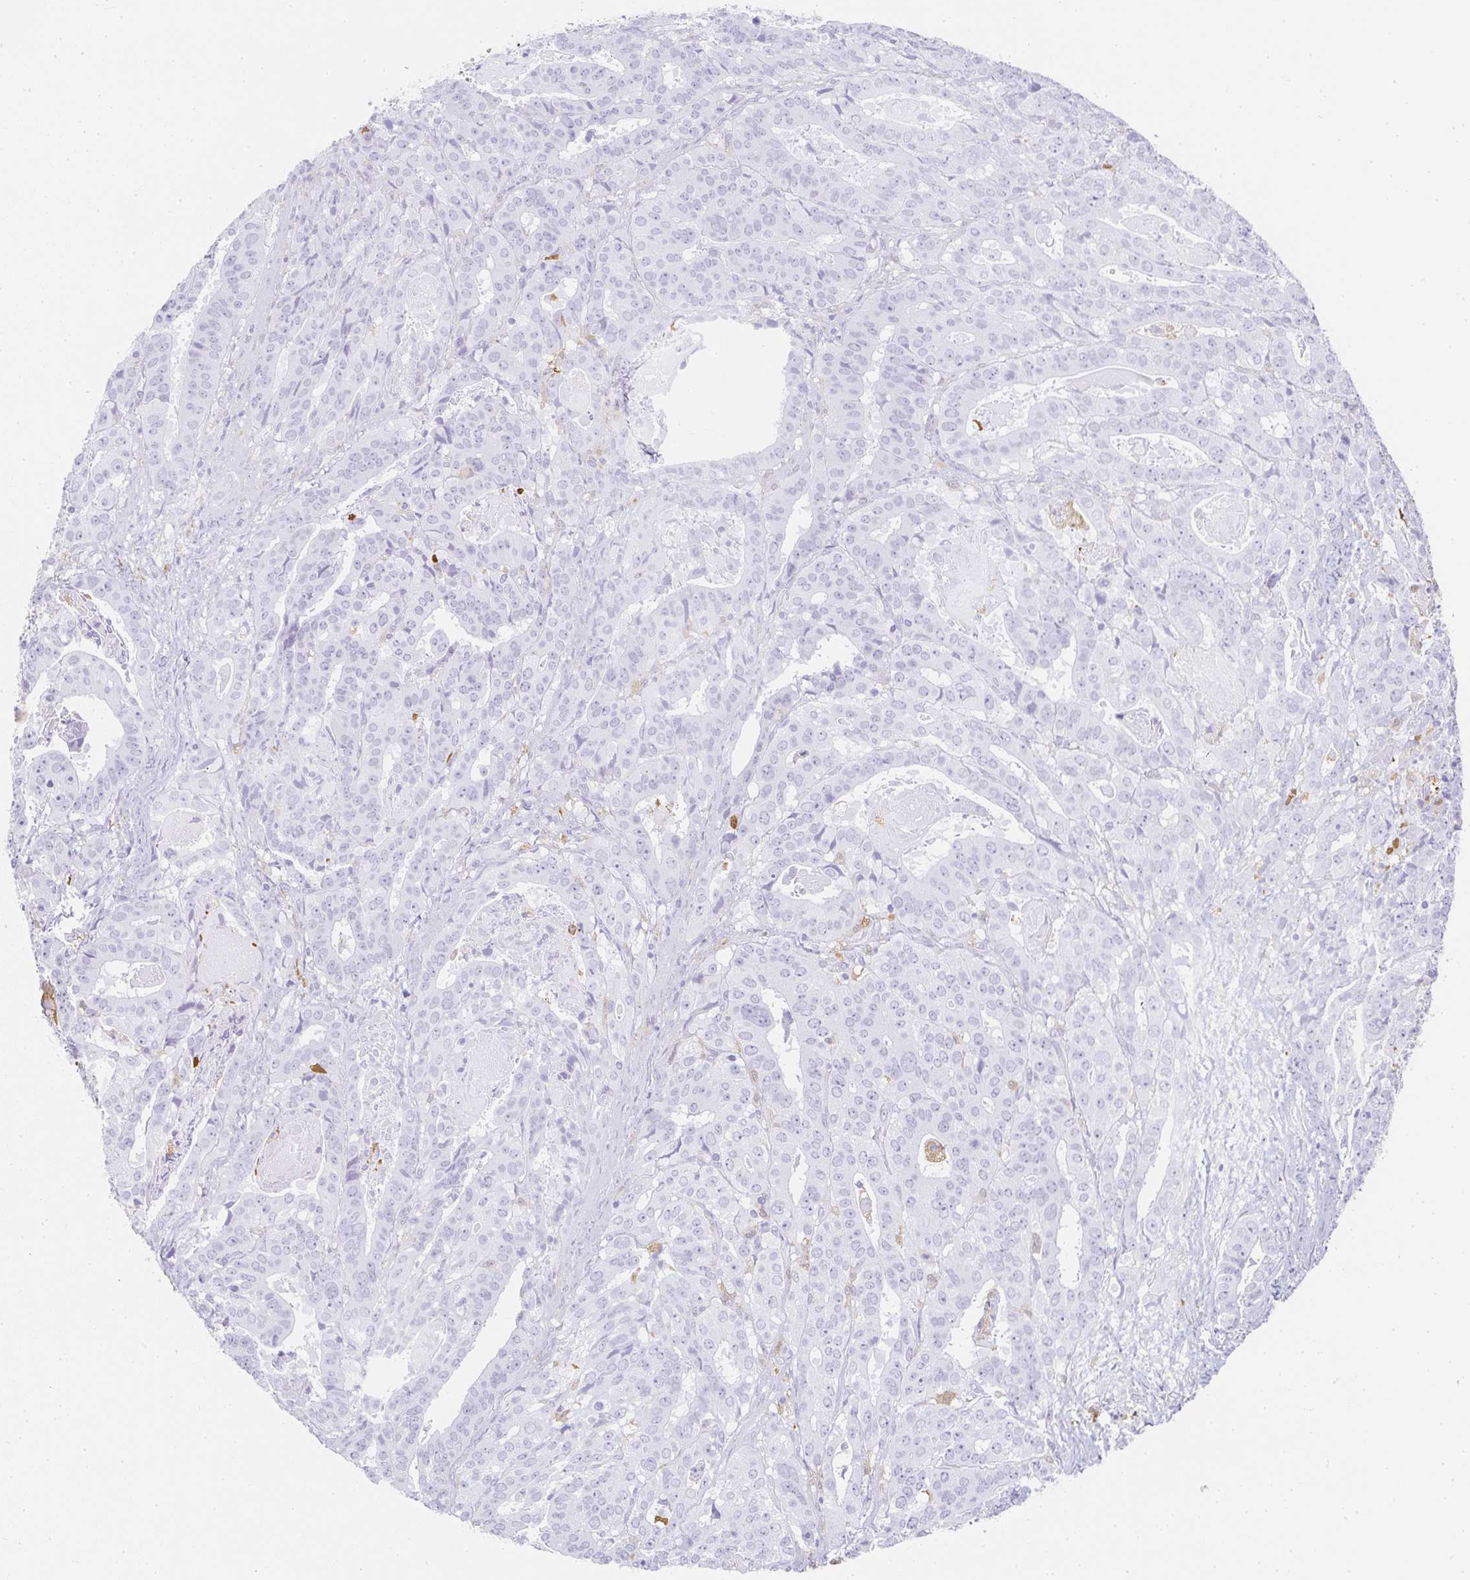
{"staining": {"intensity": "negative", "quantity": "none", "location": "none"}, "tissue": "stomach cancer", "cell_type": "Tumor cells", "image_type": "cancer", "snomed": [{"axis": "morphology", "description": "Adenocarcinoma, NOS"}, {"axis": "topography", "description": "Stomach"}], "caption": "Stomach cancer stained for a protein using immunohistochemistry reveals no positivity tumor cells.", "gene": "HK3", "patient": {"sex": "male", "age": 48}}